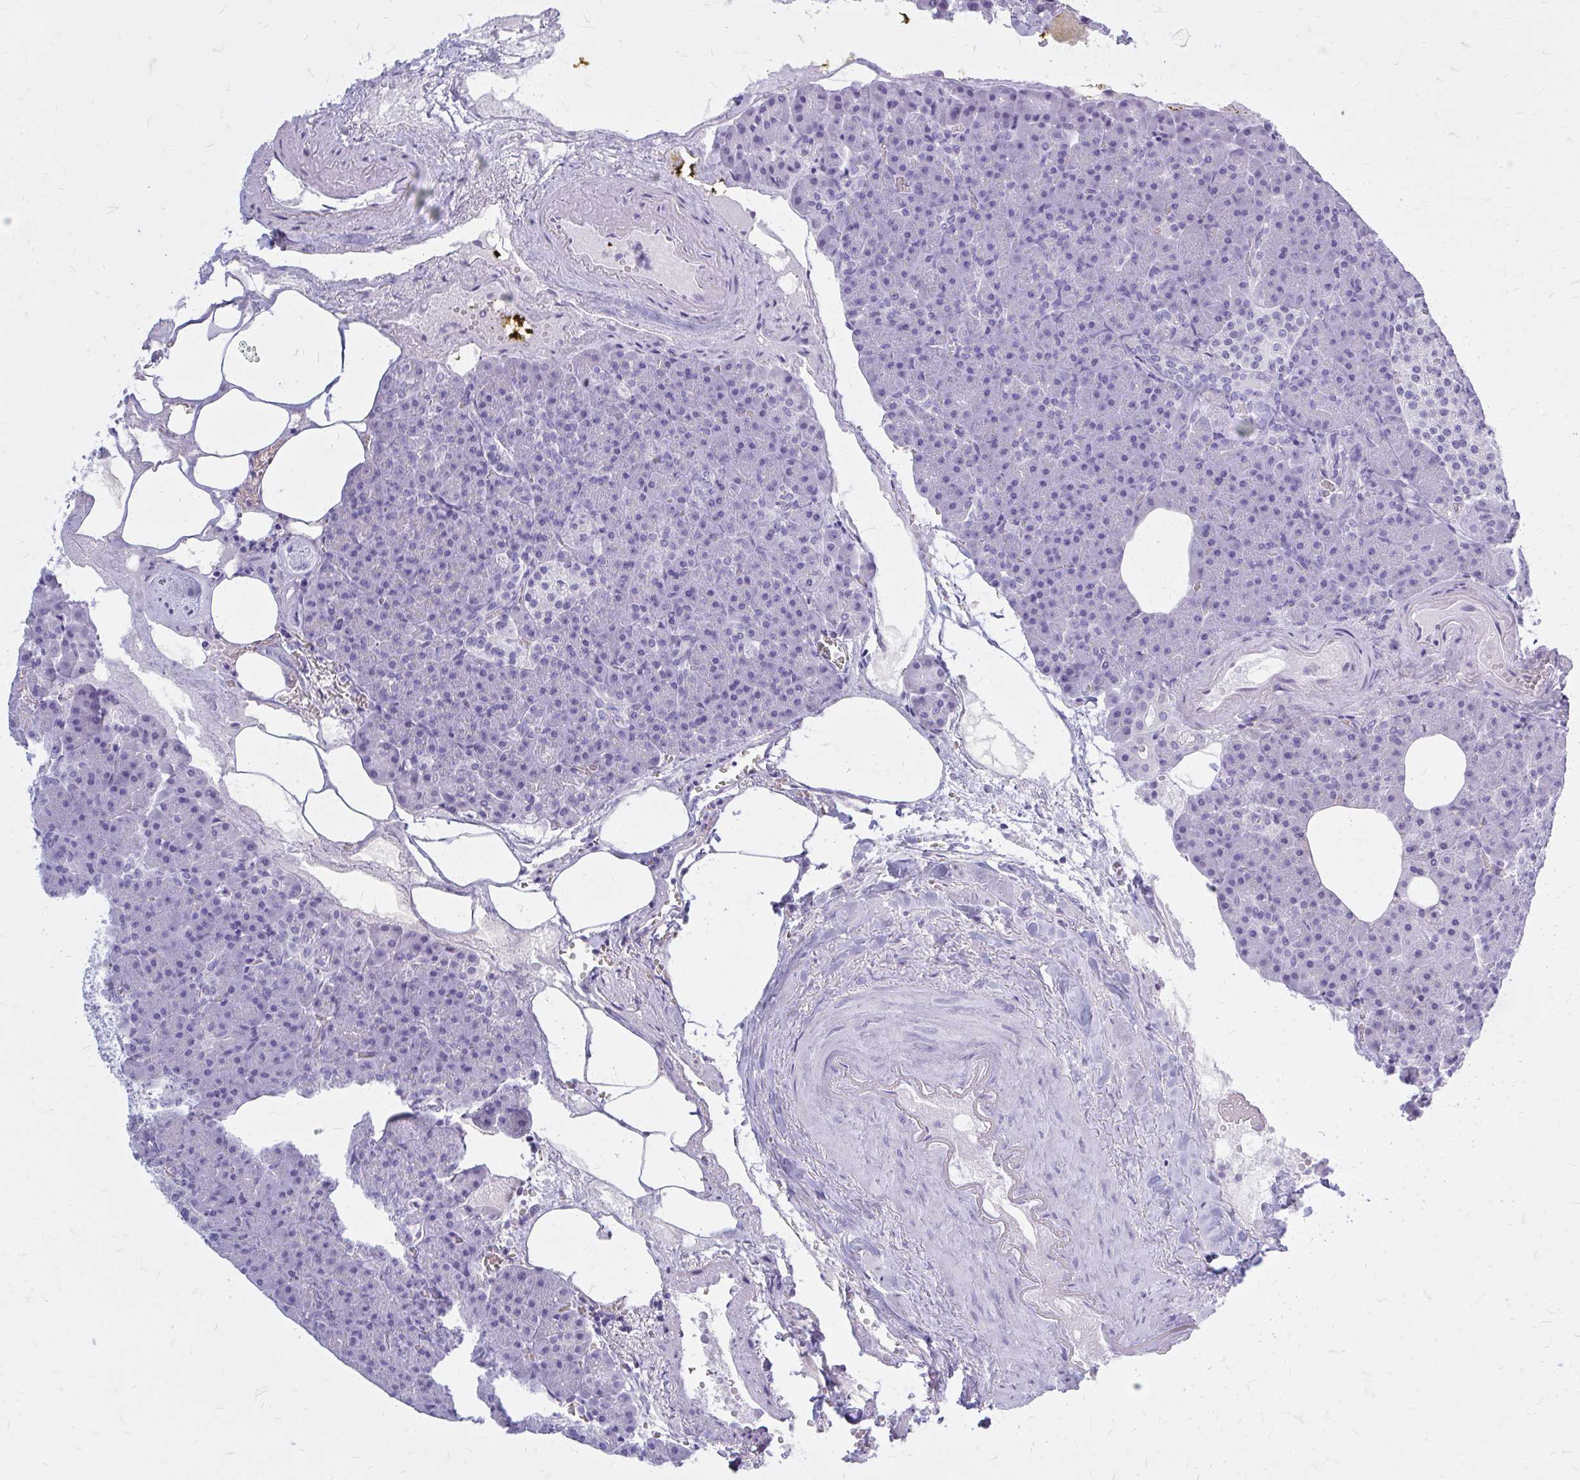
{"staining": {"intensity": "negative", "quantity": "none", "location": "none"}, "tissue": "pancreas", "cell_type": "Exocrine glandular cells", "image_type": "normal", "snomed": [{"axis": "morphology", "description": "Normal tissue, NOS"}, {"axis": "topography", "description": "Pancreas"}], "caption": "Pancreas was stained to show a protein in brown. There is no significant staining in exocrine glandular cells. The staining was performed using DAB (3,3'-diaminobenzidine) to visualize the protein expression in brown, while the nuclei were stained in blue with hematoxylin (Magnification: 20x).", "gene": "KLHDC7A", "patient": {"sex": "female", "age": 74}}